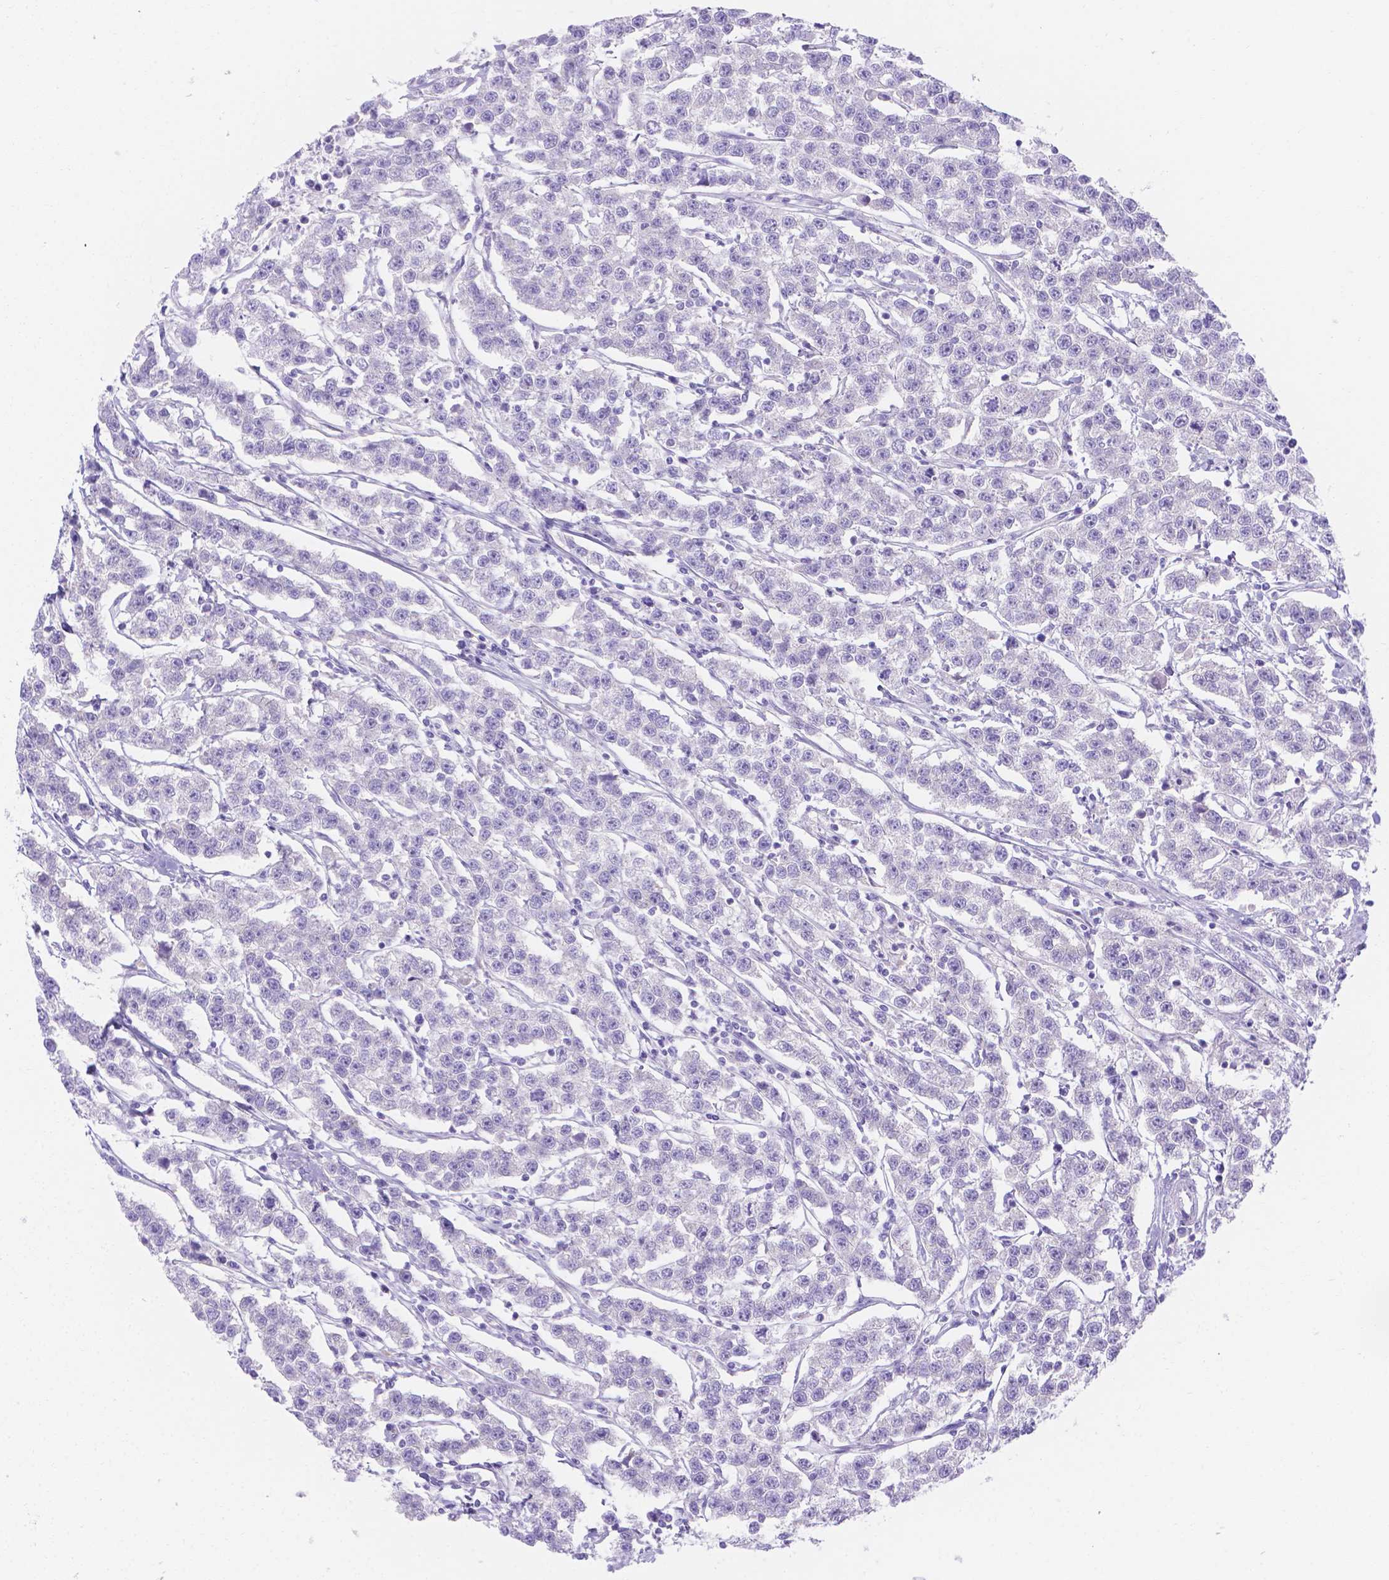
{"staining": {"intensity": "negative", "quantity": "none", "location": "none"}, "tissue": "testis cancer", "cell_type": "Tumor cells", "image_type": "cancer", "snomed": [{"axis": "morphology", "description": "Seminoma, NOS"}, {"axis": "topography", "description": "Testis"}], "caption": "A high-resolution micrograph shows IHC staining of testis seminoma, which exhibits no significant expression in tumor cells.", "gene": "MLN", "patient": {"sex": "male", "age": 59}}